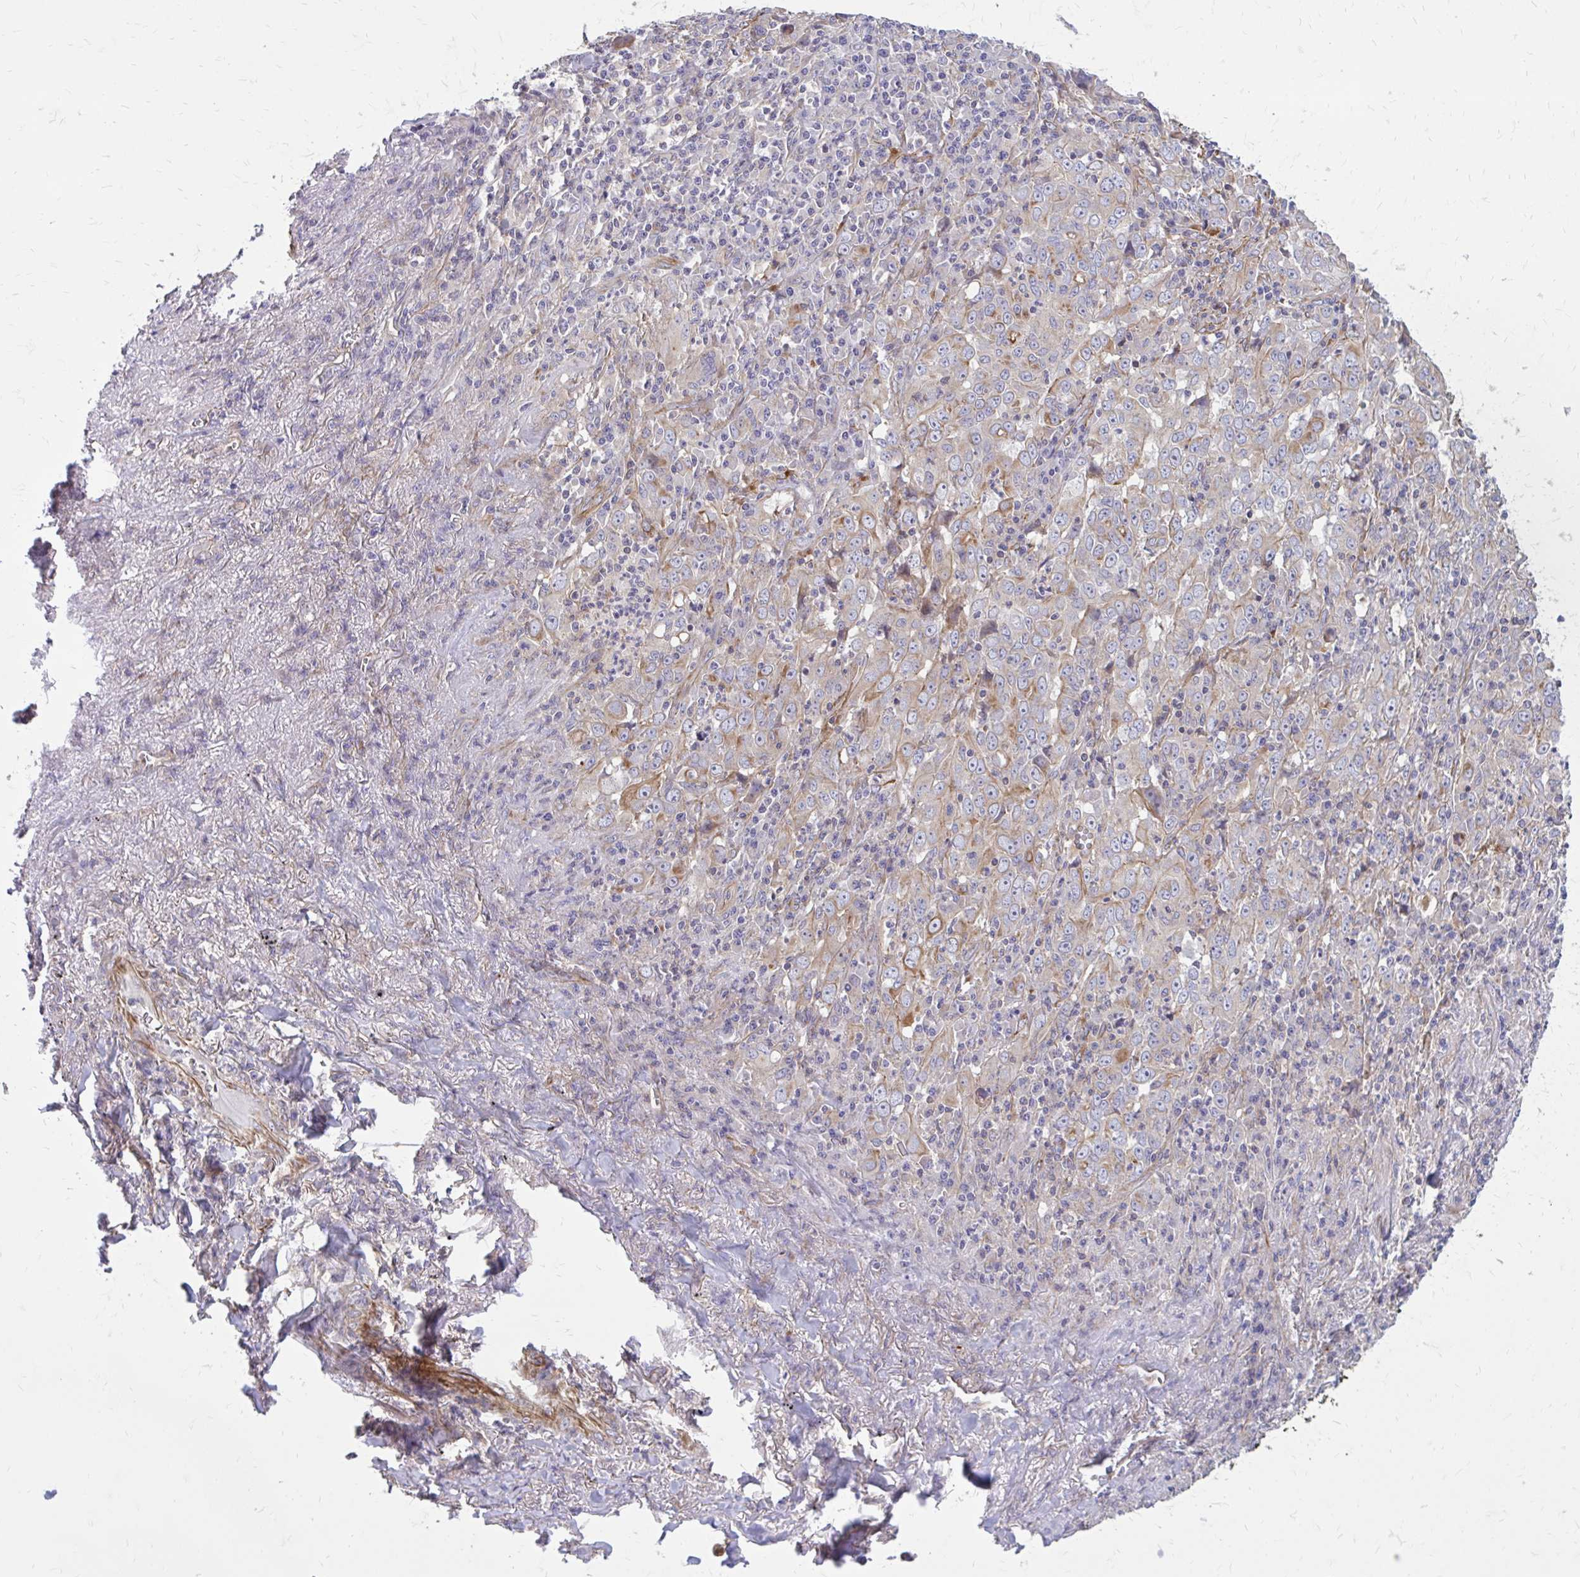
{"staining": {"intensity": "moderate", "quantity": "<25%", "location": "cytoplasmic/membranous"}, "tissue": "lung cancer", "cell_type": "Tumor cells", "image_type": "cancer", "snomed": [{"axis": "morphology", "description": "Adenocarcinoma, NOS"}, {"axis": "topography", "description": "Lung"}], "caption": "Lung cancer tissue displays moderate cytoplasmic/membranous positivity in approximately <25% of tumor cells", "gene": "FAP", "patient": {"sex": "male", "age": 67}}